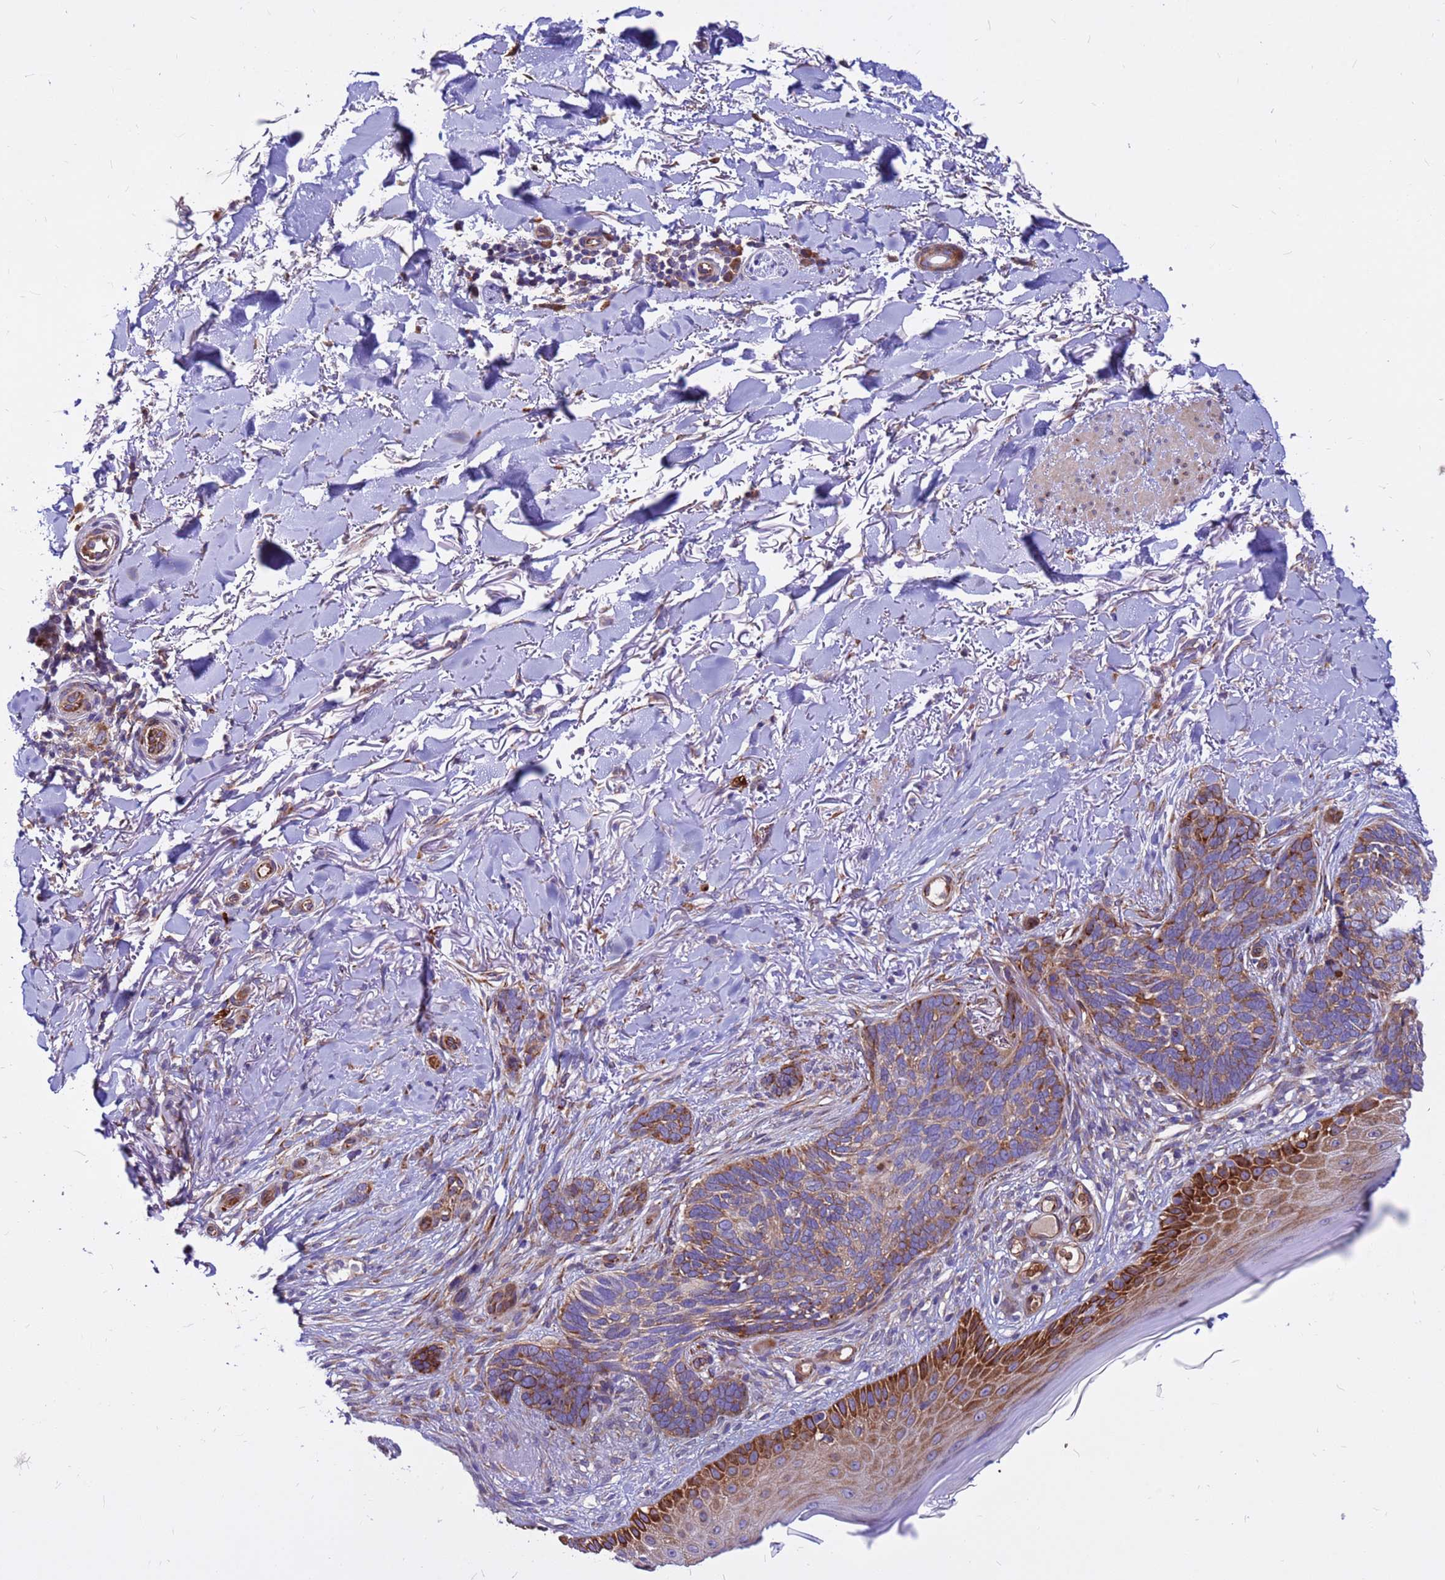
{"staining": {"intensity": "moderate", "quantity": "<25%", "location": "cytoplasmic/membranous"}, "tissue": "skin cancer", "cell_type": "Tumor cells", "image_type": "cancer", "snomed": [{"axis": "morphology", "description": "Normal tissue, NOS"}, {"axis": "morphology", "description": "Basal cell carcinoma"}, {"axis": "topography", "description": "Skin"}], "caption": "High-power microscopy captured an immunohistochemistry micrograph of skin cancer (basal cell carcinoma), revealing moderate cytoplasmic/membranous staining in about <25% of tumor cells.", "gene": "ZNF669", "patient": {"sex": "female", "age": 67}}